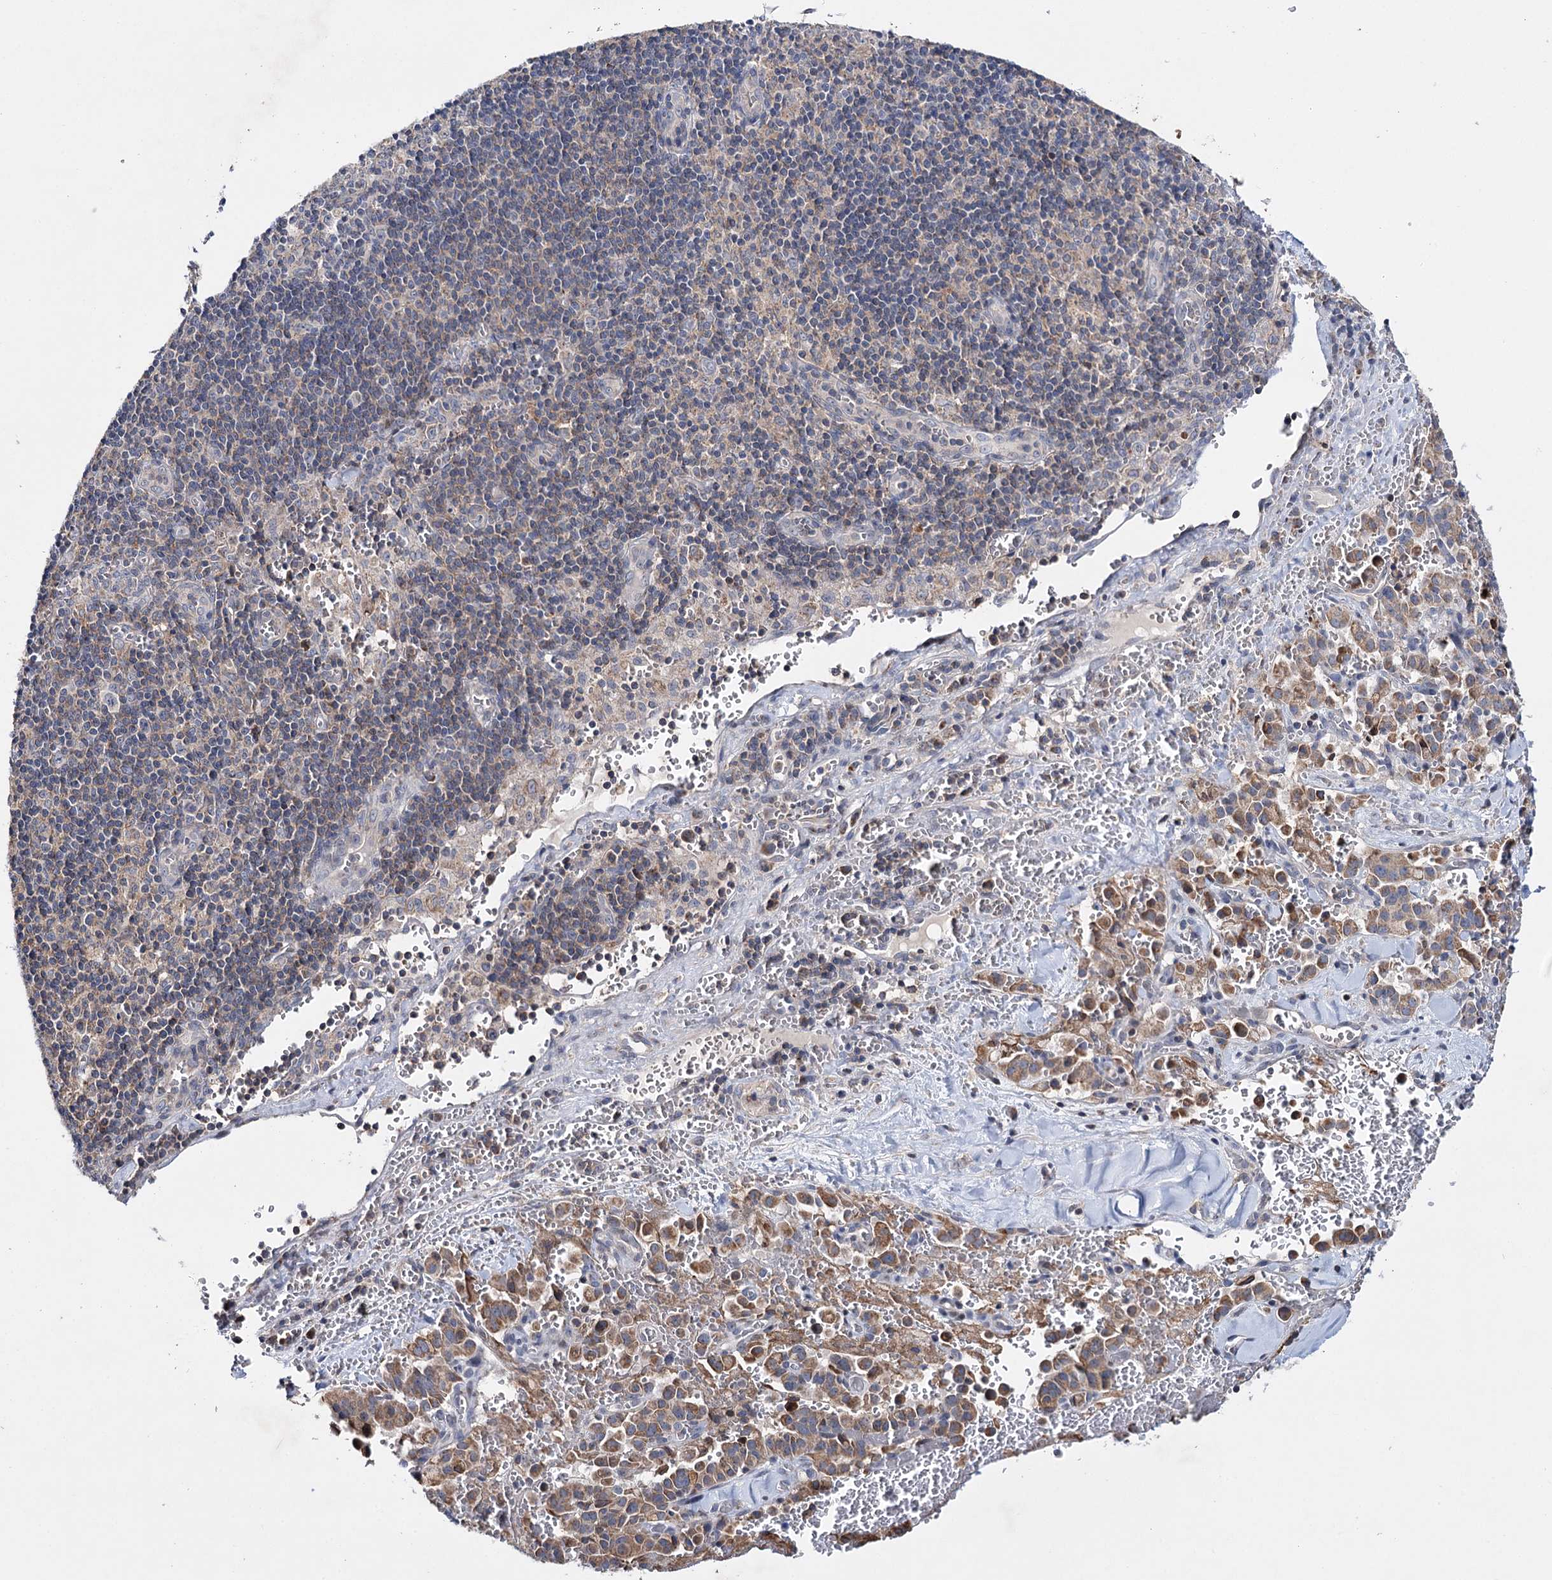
{"staining": {"intensity": "moderate", "quantity": ">75%", "location": "cytoplasmic/membranous"}, "tissue": "pancreatic cancer", "cell_type": "Tumor cells", "image_type": "cancer", "snomed": [{"axis": "morphology", "description": "Adenocarcinoma, NOS"}, {"axis": "topography", "description": "Pancreas"}], "caption": "A high-resolution histopathology image shows immunohistochemistry (IHC) staining of pancreatic cancer, which displays moderate cytoplasmic/membranous expression in approximately >75% of tumor cells.", "gene": "CFAP46", "patient": {"sex": "male", "age": 65}}